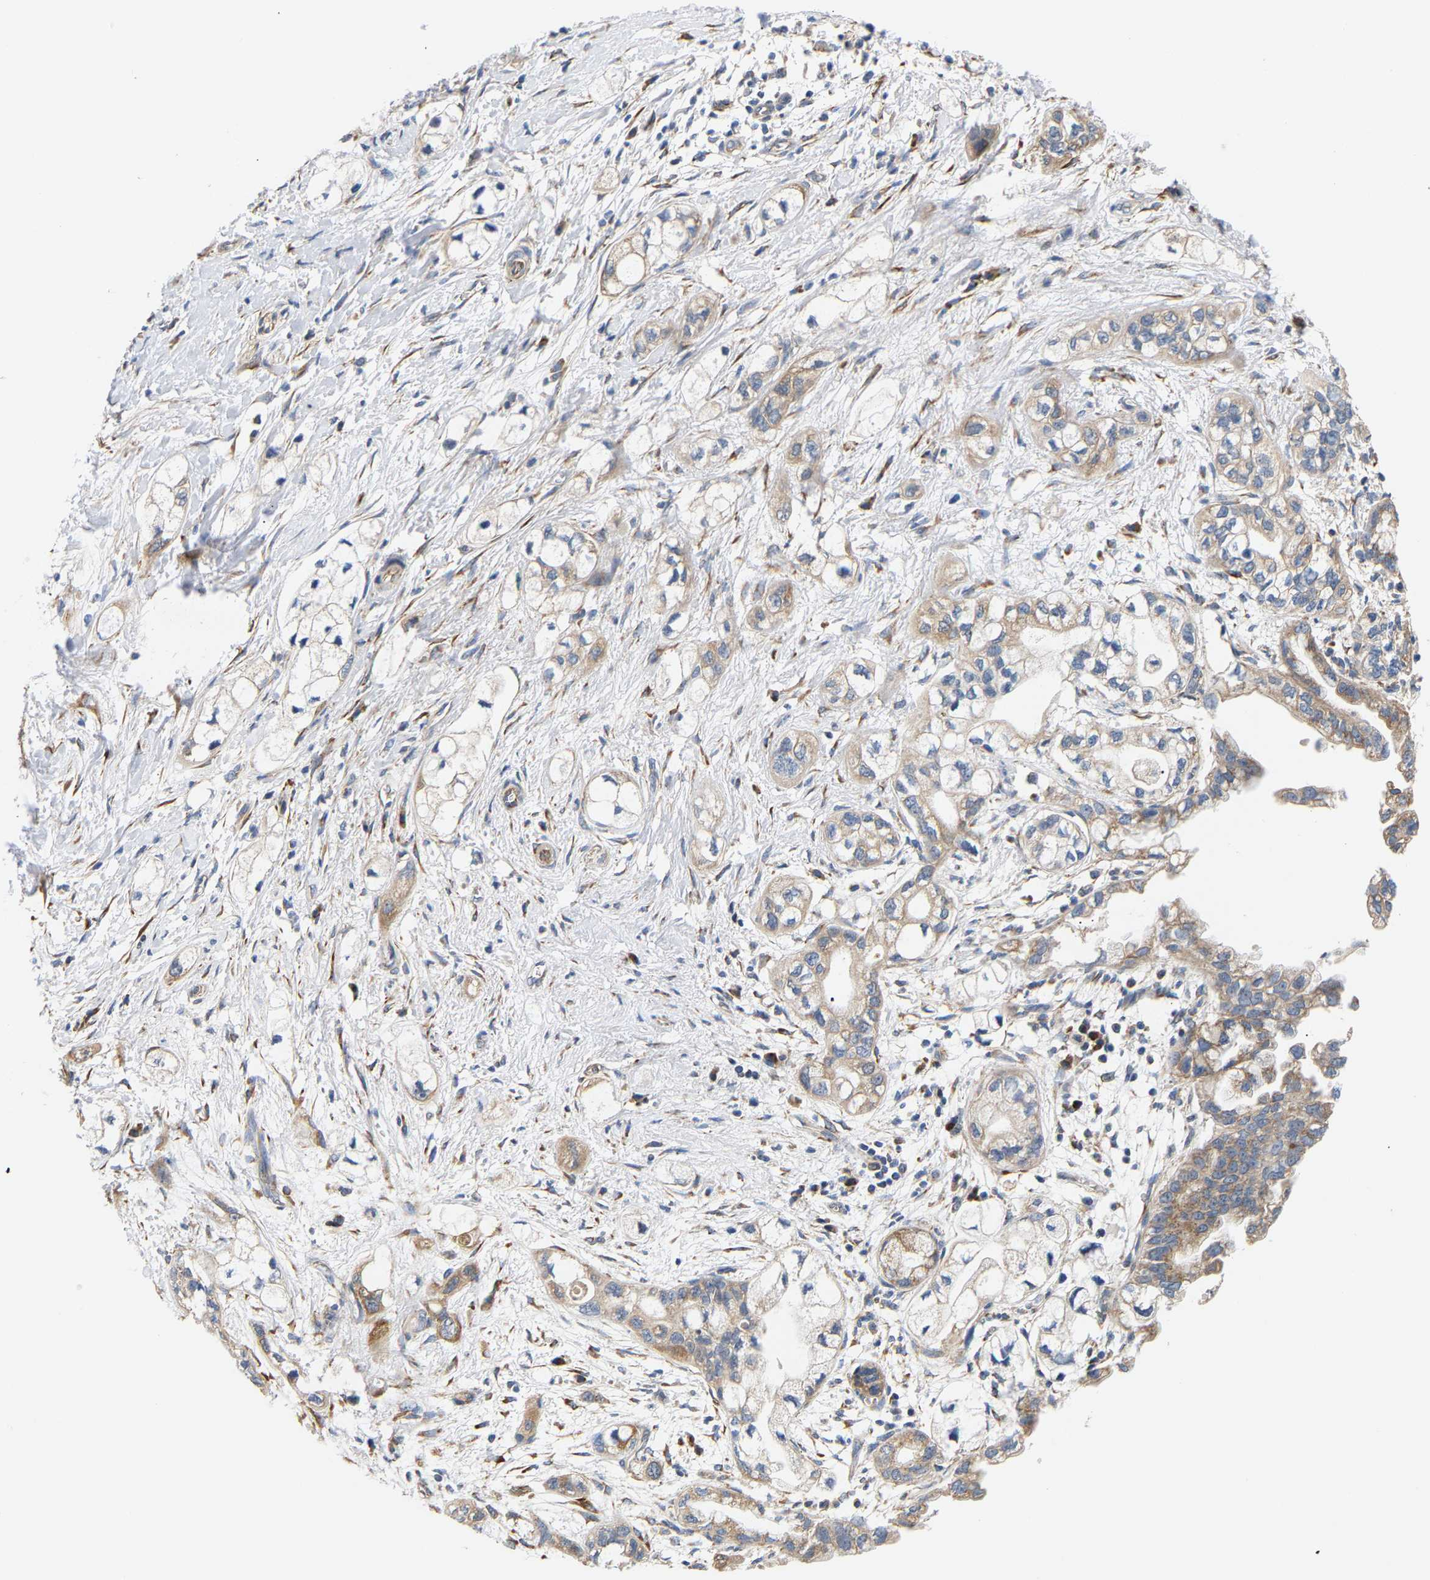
{"staining": {"intensity": "weak", "quantity": ">75%", "location": "cytoplasmic/membranous"}, "tissue": "pancreatic cancer", "cell_type": "Tumor cells", "image_type": "cancer", "snomed": [{"axis": "morphology", "description": "Adenocarcinoma, NOS"}, {"axis": "topography", "description": "Pancreas"}], "caption": "DAB immunohistochemical staining of human adenocarcinoma (pancreatic) shows weak cytoplasmic/membranous protein staining in about >75% of tumor cells.", "gene": "TMEM168", "patient": {"sex": "male", "age": 74}}